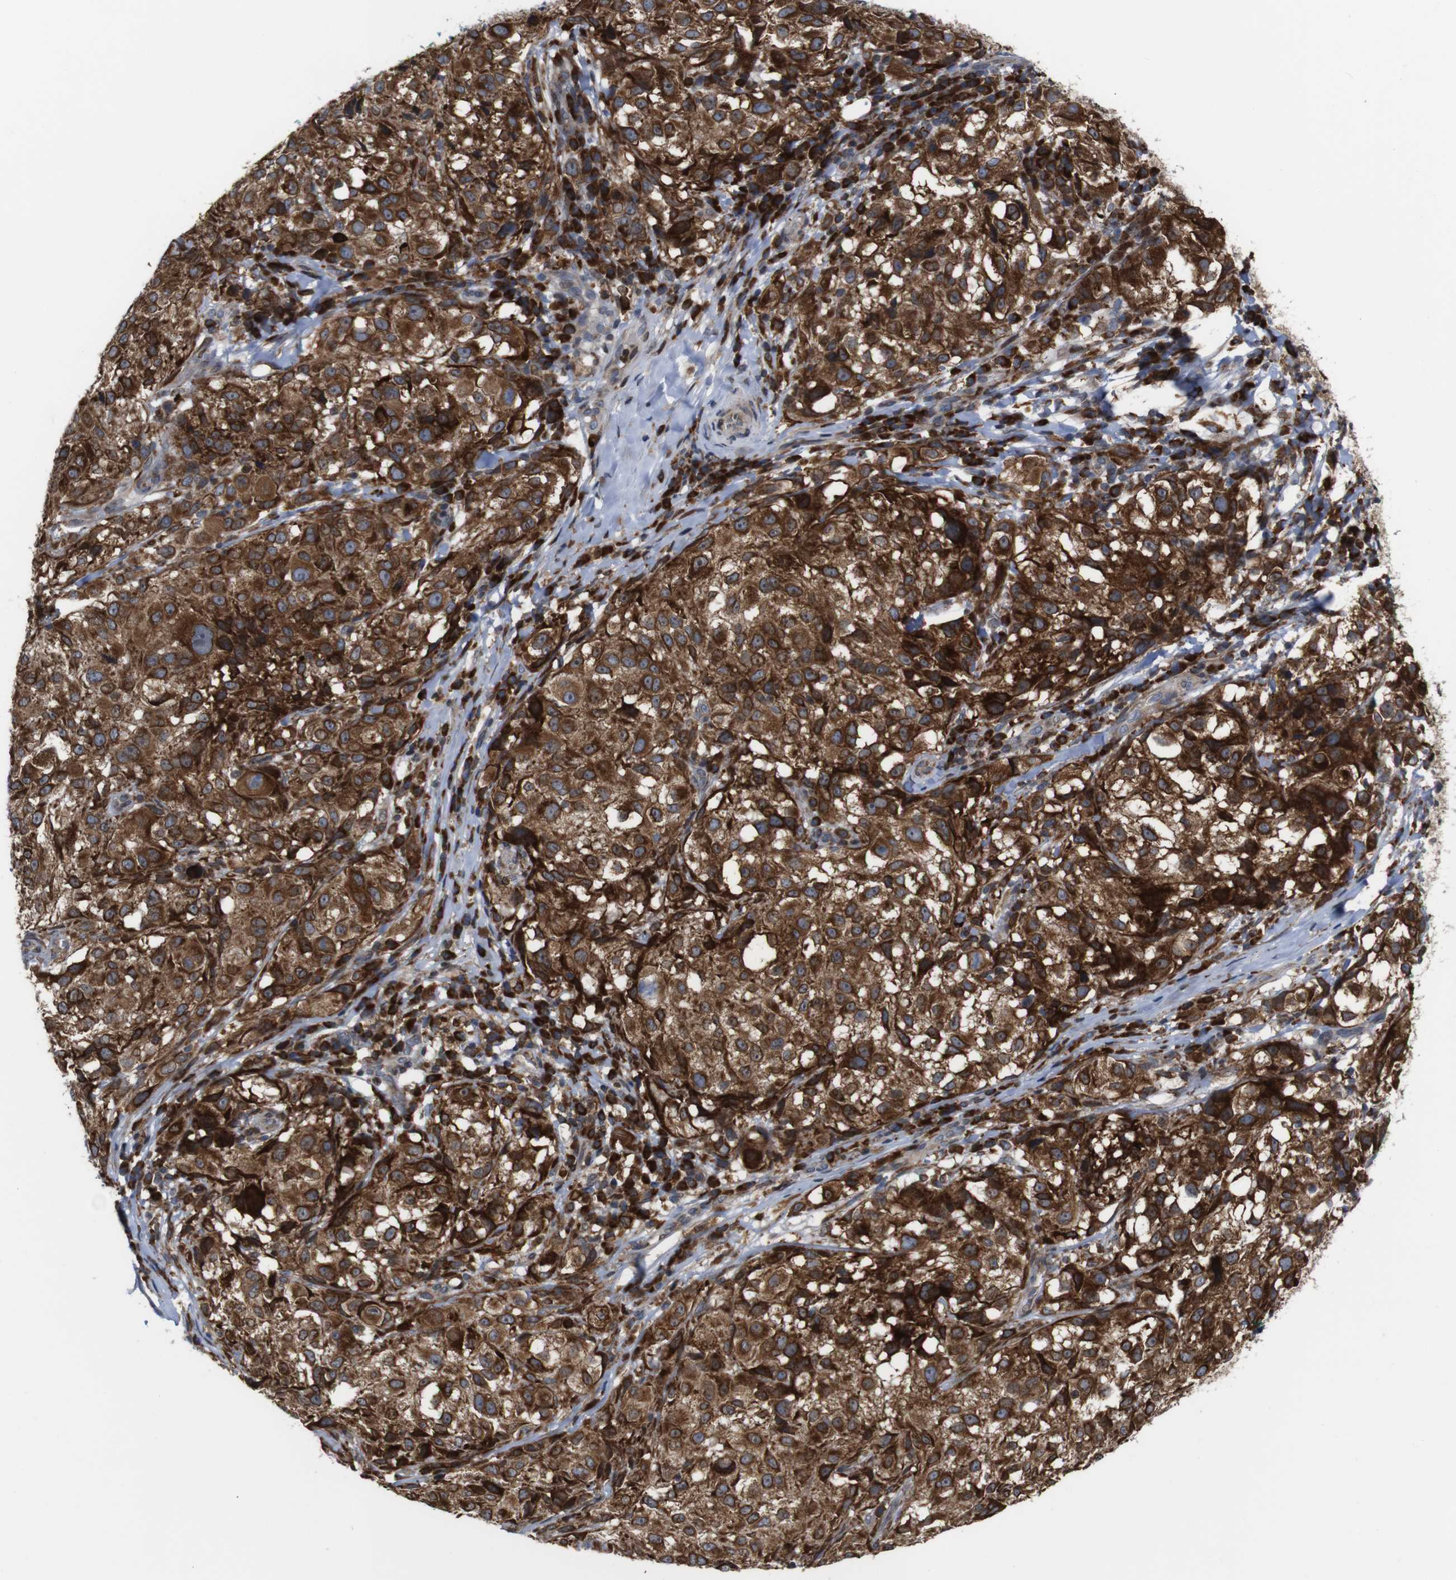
{"staining": {"intensity": "moderate", "quantity": ">75%", "location": "cytoplasmic/membranous"}, "tissue": "melanoma", "cell_type": "Tumor cells", "image_type": "cancer", "snomed": [{"axis": "morphology", "description": "Necrosis, NOS"}, {"axis": "morphology", "description": "Malignant melanoma, NOS"}, {"axis": "topography", "description": "Skin"}], "caption": "There is medium levels of moderate cytoplasmic/membranous positivity in tumor cells of melanoma, as demonstrated by immunohistochemical staining (brown color).", "gene": "PTPN1", "patient": {"sex": "female", "age": 87}}